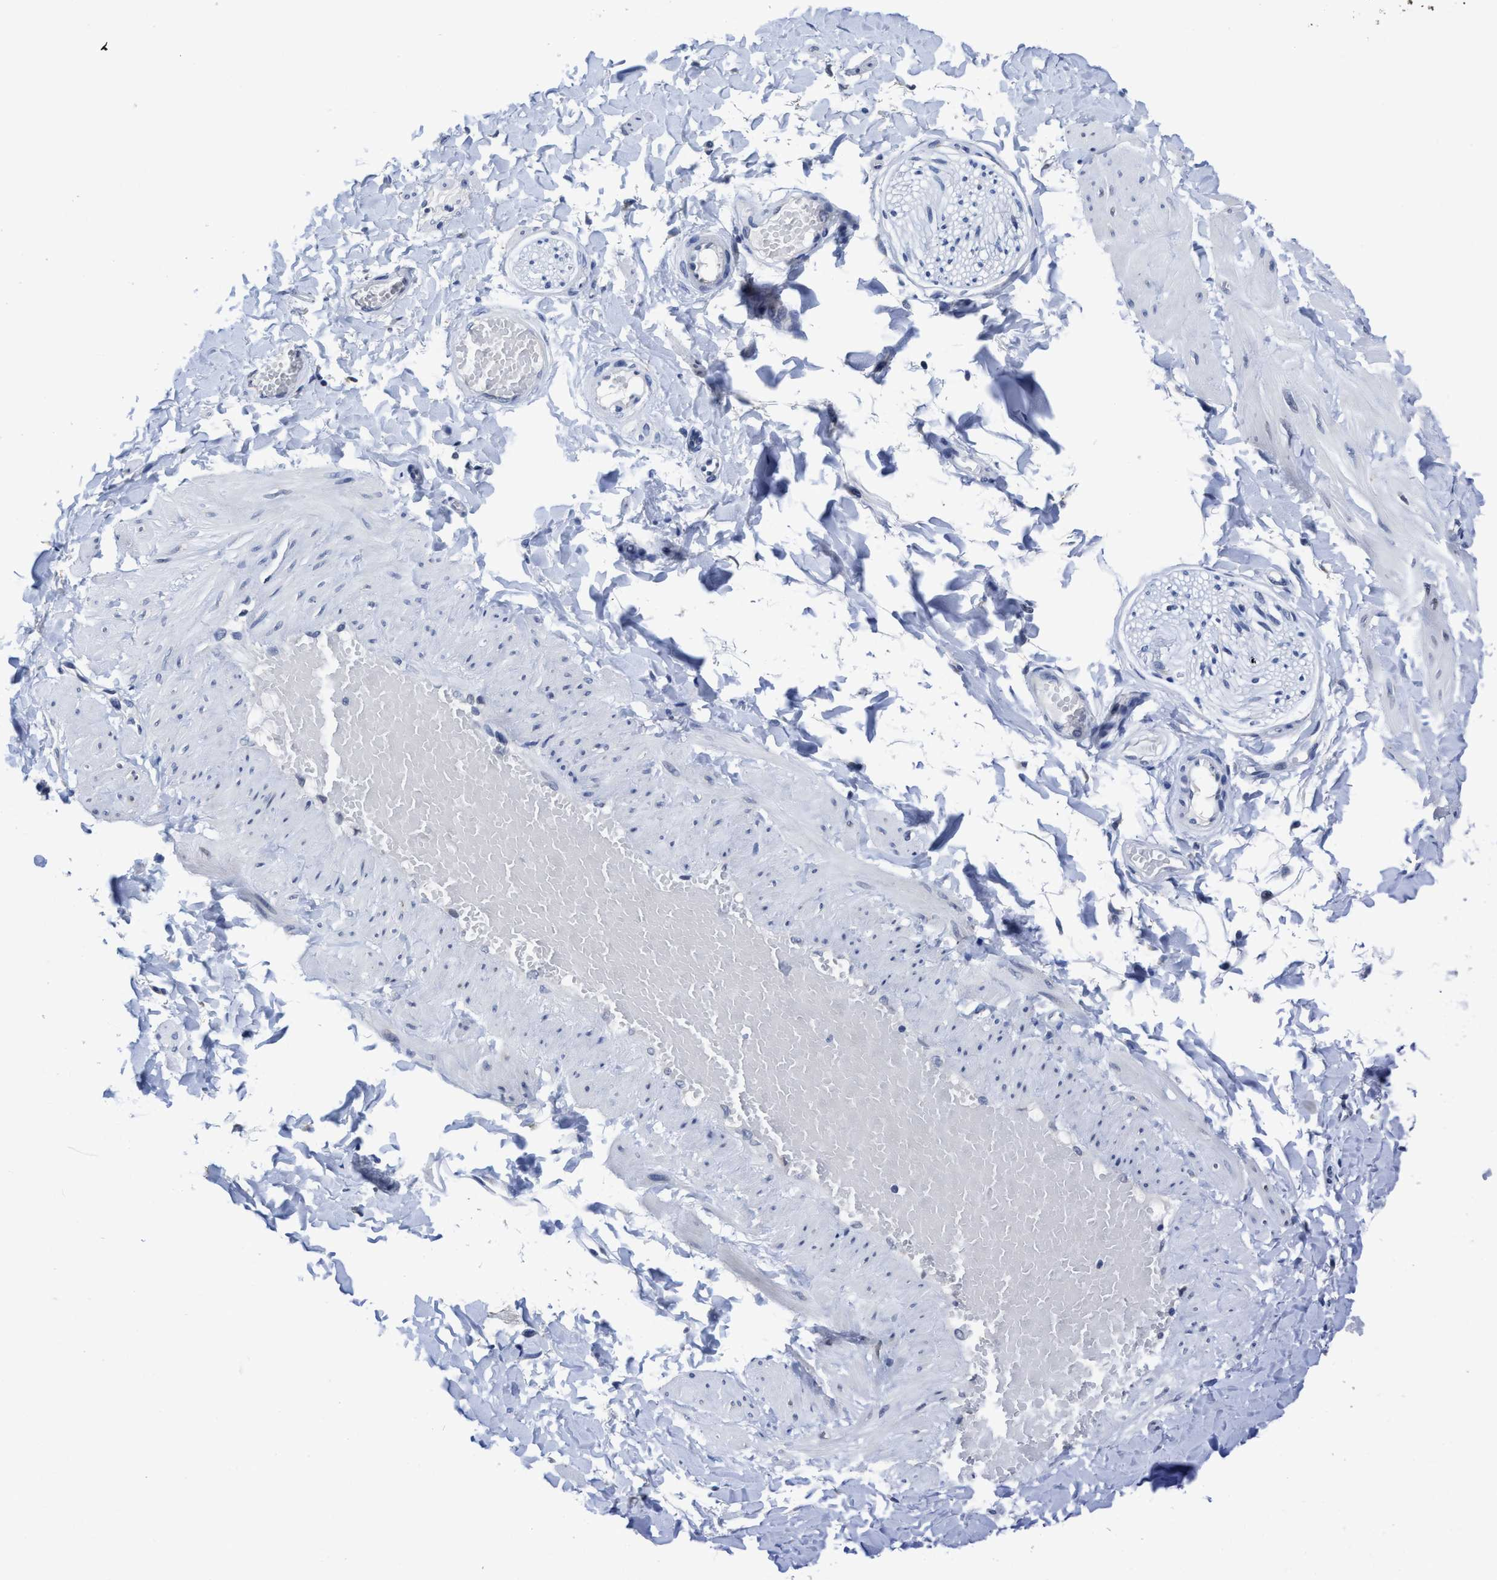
{"staining": {"intensity": "negative", "quantity": "none", "location": "none"}, "tissue": "soft tissue", "cell_type": "Fibroblasts", "image_type": "normal", "snomed": [{"axis": "morphology", "description": "Normal tissue, NOS"}, {"axis": "topography", "description": "Adipose tissue"}, {"axis": "topography", "description": "Vascular tissue"}, {"axis": "topography", "description": "Peripheral nerve tissue"}], "caption": "The photomicrograph exhibits no significant positivity in fibroblasts of soft tissue.", "gene": "HOOK1", "patient": {"sex": "male", "age": 25}}